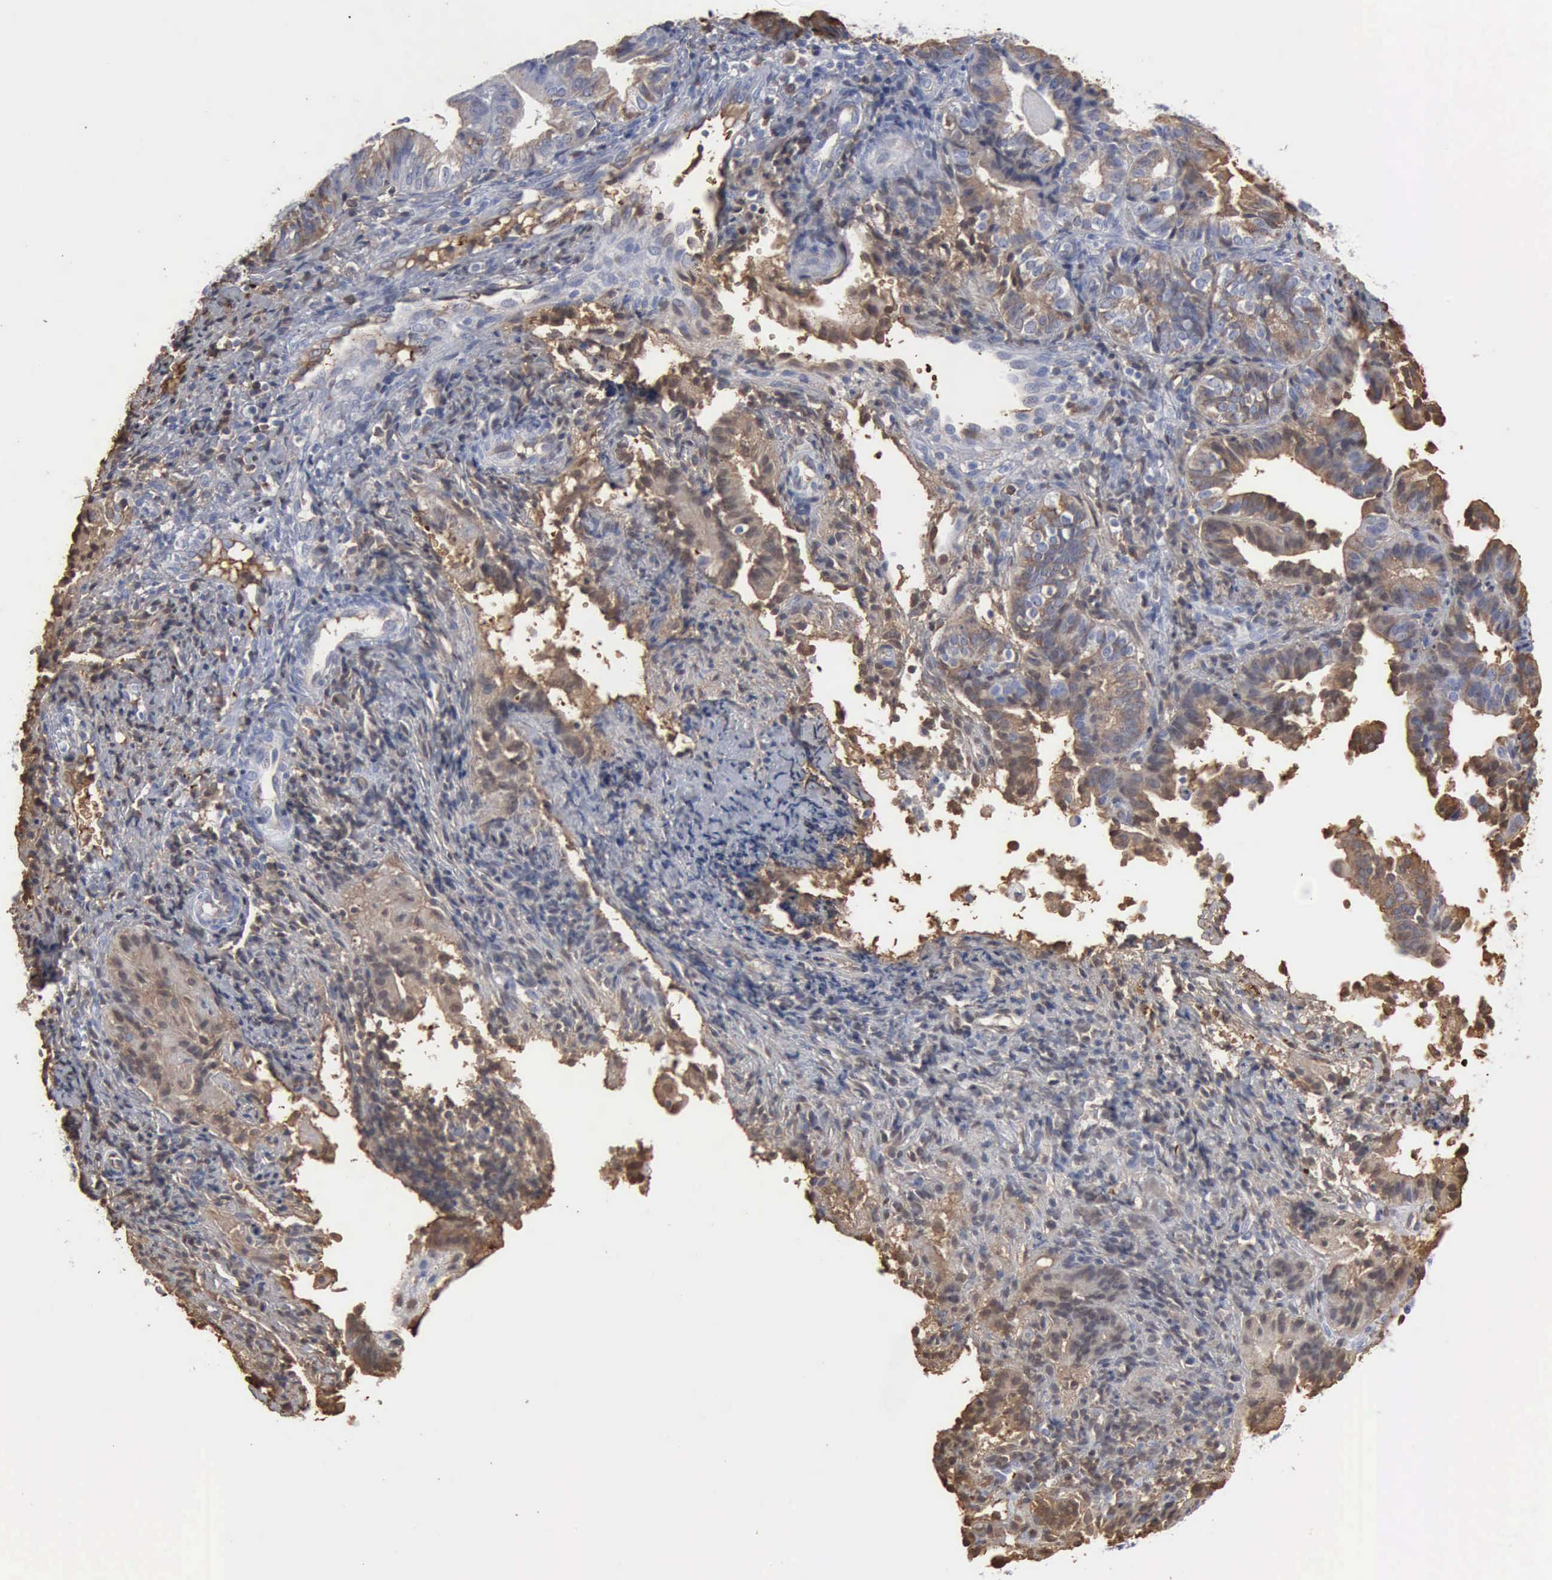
{"staining": {"intensity": "moderate", "quantity": "25%-75%", "location": "cytoplasmic/membranous"}, "tissue": "cervical cancer", "cell_type": "Tumor cells", "image_type": "cancer", "snomed": [{"axis": "morphology", "description": "Adenocarcinoma, NOS"}, {"axis": "topography", "description": "Cervix"}], "caption": "Protein staining of cervical adenocarcinoma tissue demonstrates moderate cytoplasmic/membranous staining in approximately 25%-75% of tumor cells.", "gene": "TGFB1", "patient": {"sex": "female", "age": 60}}